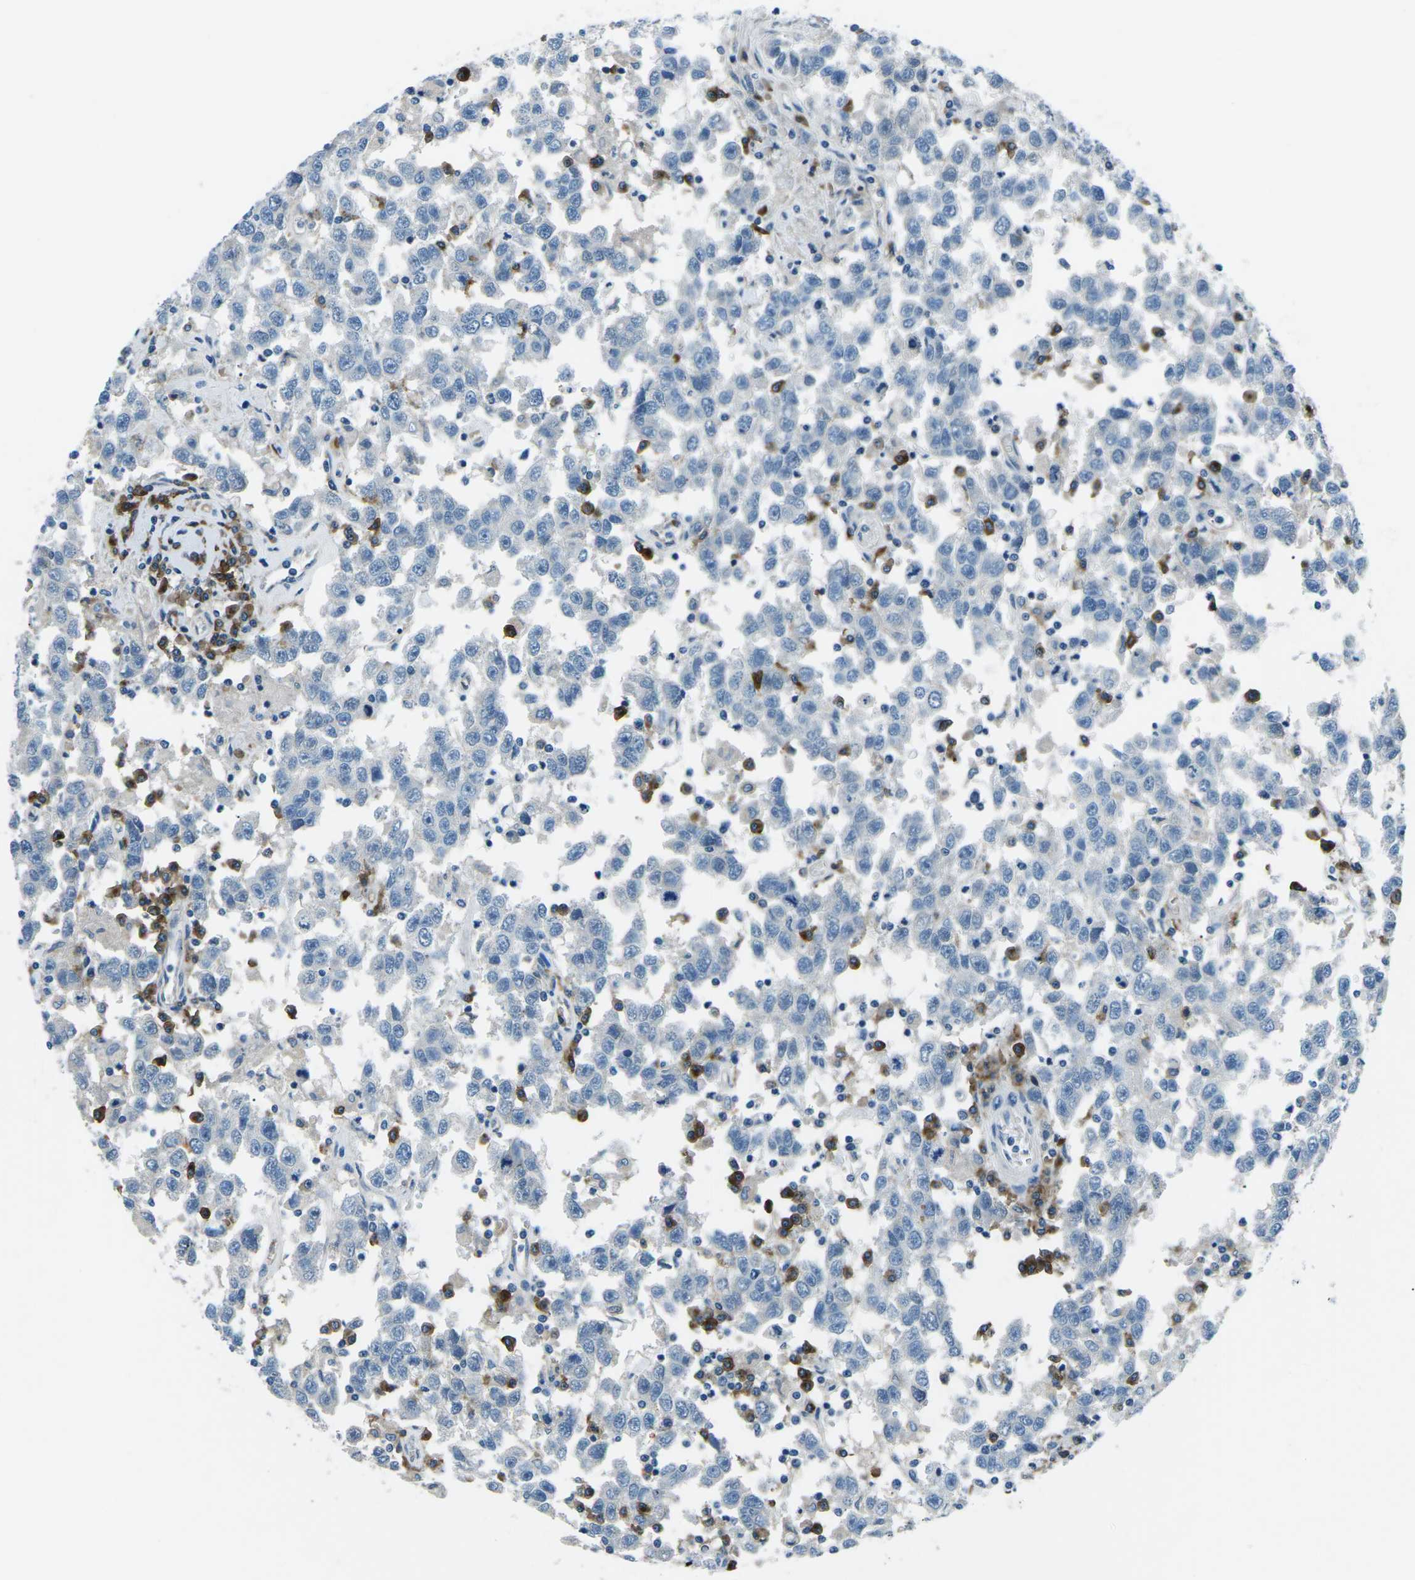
{"staining": {"intensity": "negative", "quantity": "none", "location": "none"}, "tissue": "testis cancer", "cell_type": "Tumor cells", "image_type": "cancer", "snomed": [{"axis": "morphology", "description": "Seminoma, NOS"}, {"axis": "topography", "description": "Testis"}], "caption": "Human seminoma (testis) stained for a protein using IHC shows no positivity in tumor cells.", "gene": "CD1D", "patient": {"sex": "male", "age": 41}}